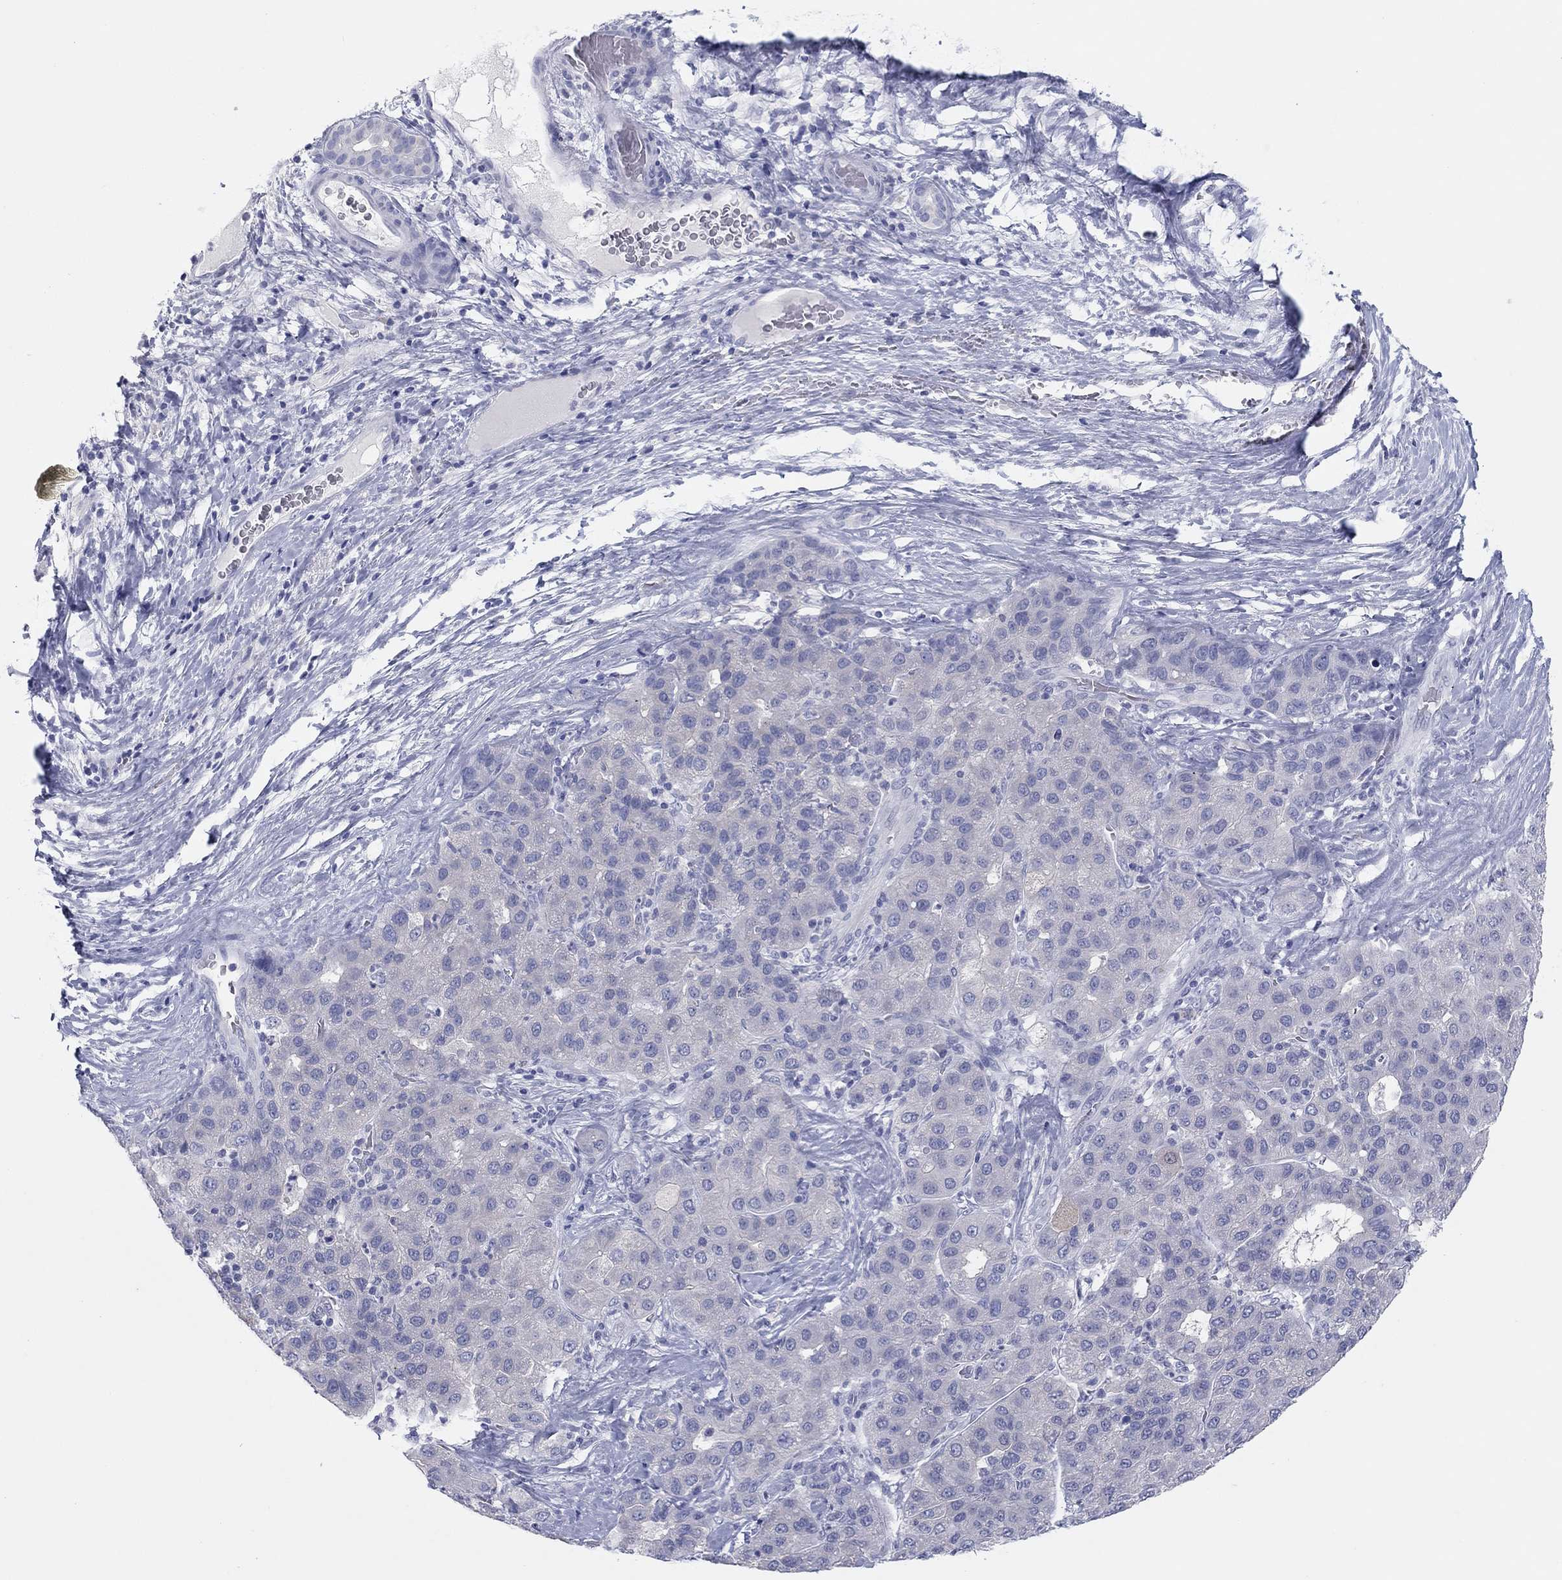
{"staining": {"intensity": "negative", "quantity": "none", "location": "none"}, "tissue": "liver cancer", "cell_type": "Tumor cells", "image_type": "cancer", "snomed": [{"axis": "morphology", "description": "Carcinoma, Hepatocellular, NOS"}, {"axis": "topography", "description": "Liver"}], "caption": "Immunohistochemistry (IHC) photomicrograph of human liver hepatocellular carcinoma stained for a protein (brown), which displays no expression in tumor cells.", "gene": "CPNE6", "patient": {"sex": "male", "age": 65}}